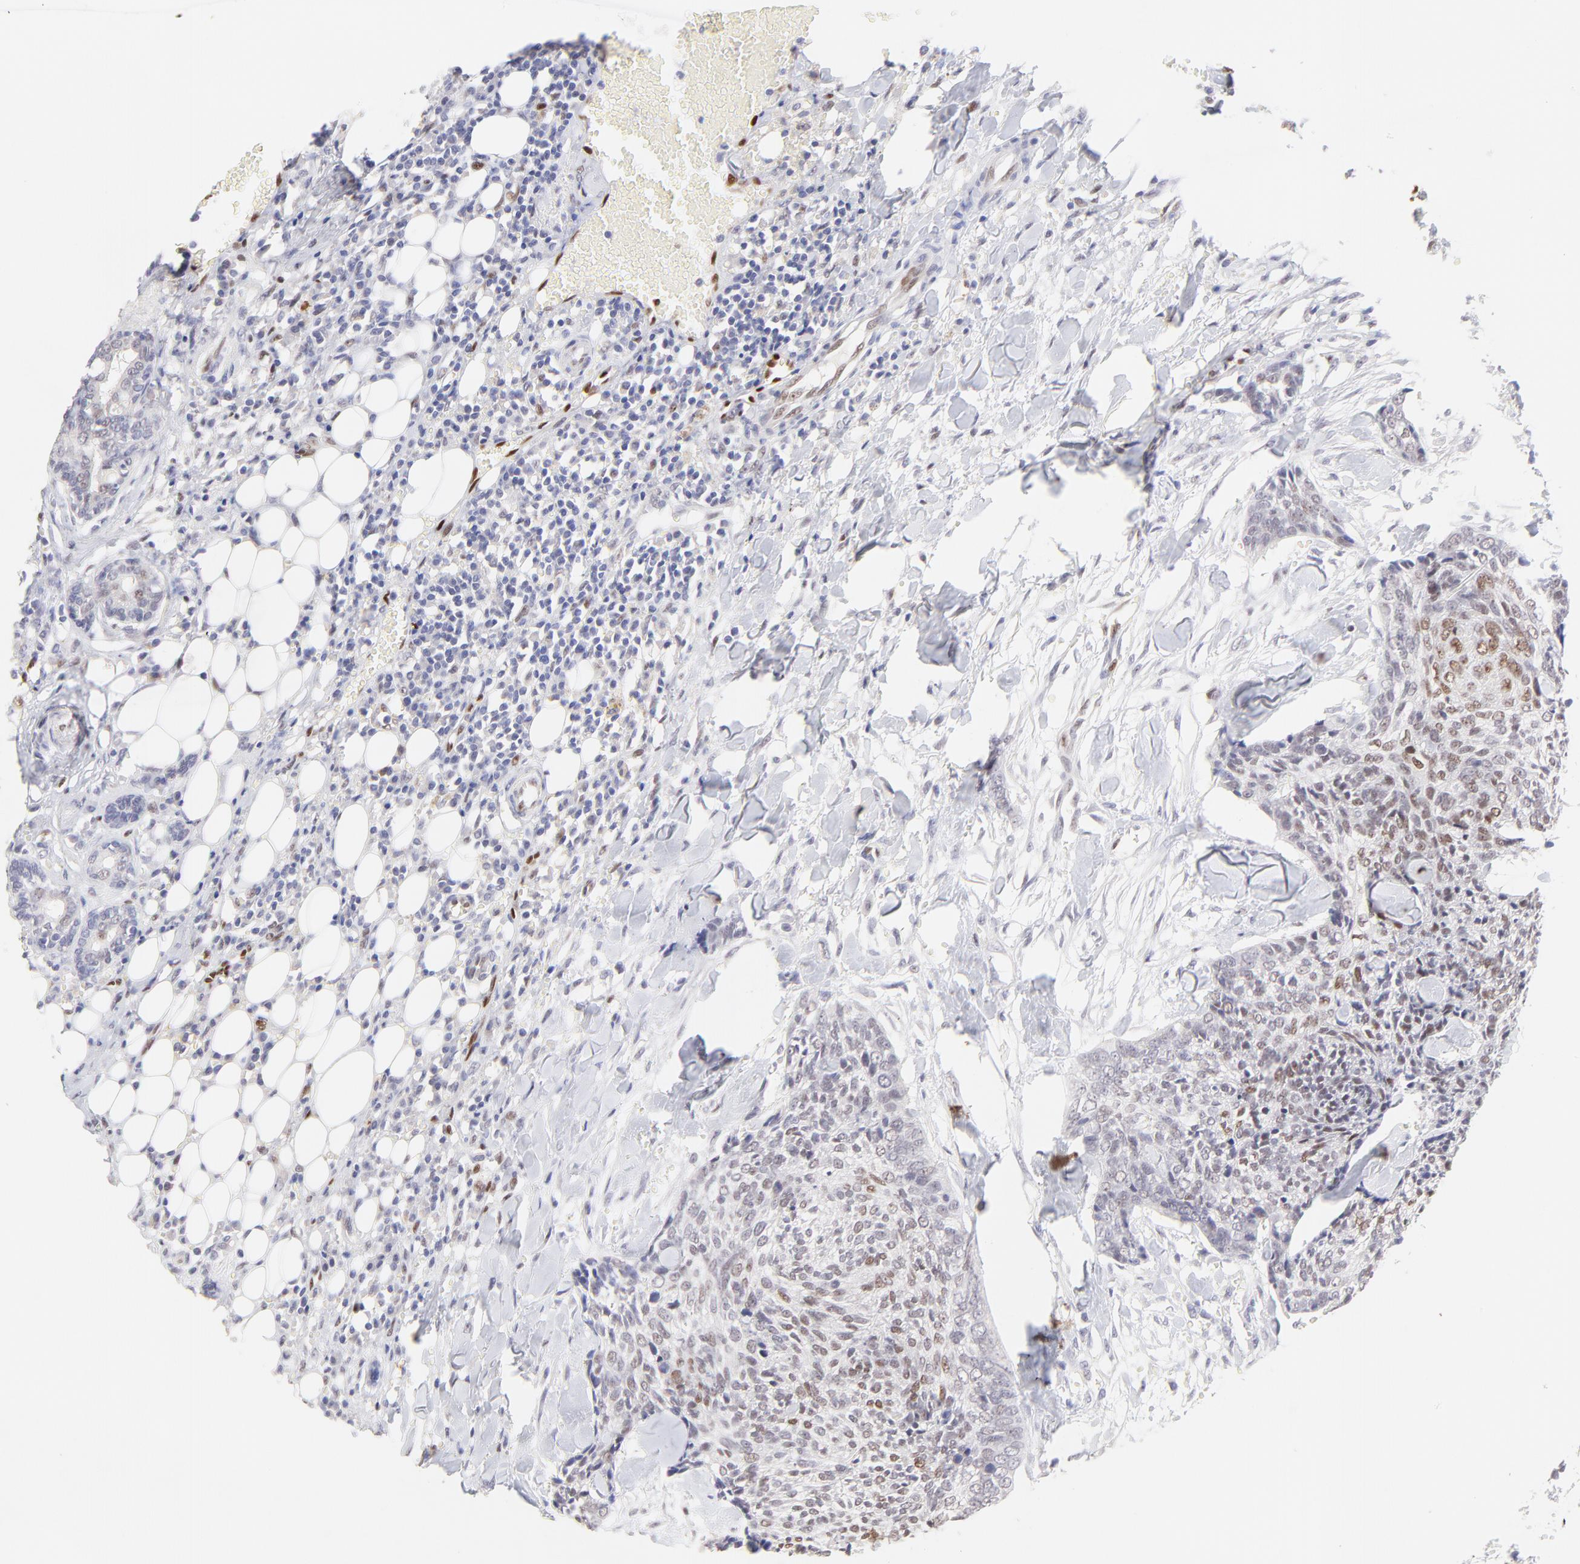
{"staining": {"intensity": "weak", "quantity": "25%-75%", "location": "nuclear"}, "tissue": "head and neck cancer", "cell_type": "Tumor cells", "image_type": "cancer", "snomed": [{"axis": "morphology", "description": "Squamous cell carcinoma, NOS"}, {"axis": "topography", "description": "Salivary gland"}, {"axis": "topography", "description": "Head-Neck"}], "caption": "Human head and neck squamous cell carcinoma stained with a protein marker exhibits weak staining in tumor cells.", "gene": "KLF4", "patient": {"sex": "male", "age": 70}}